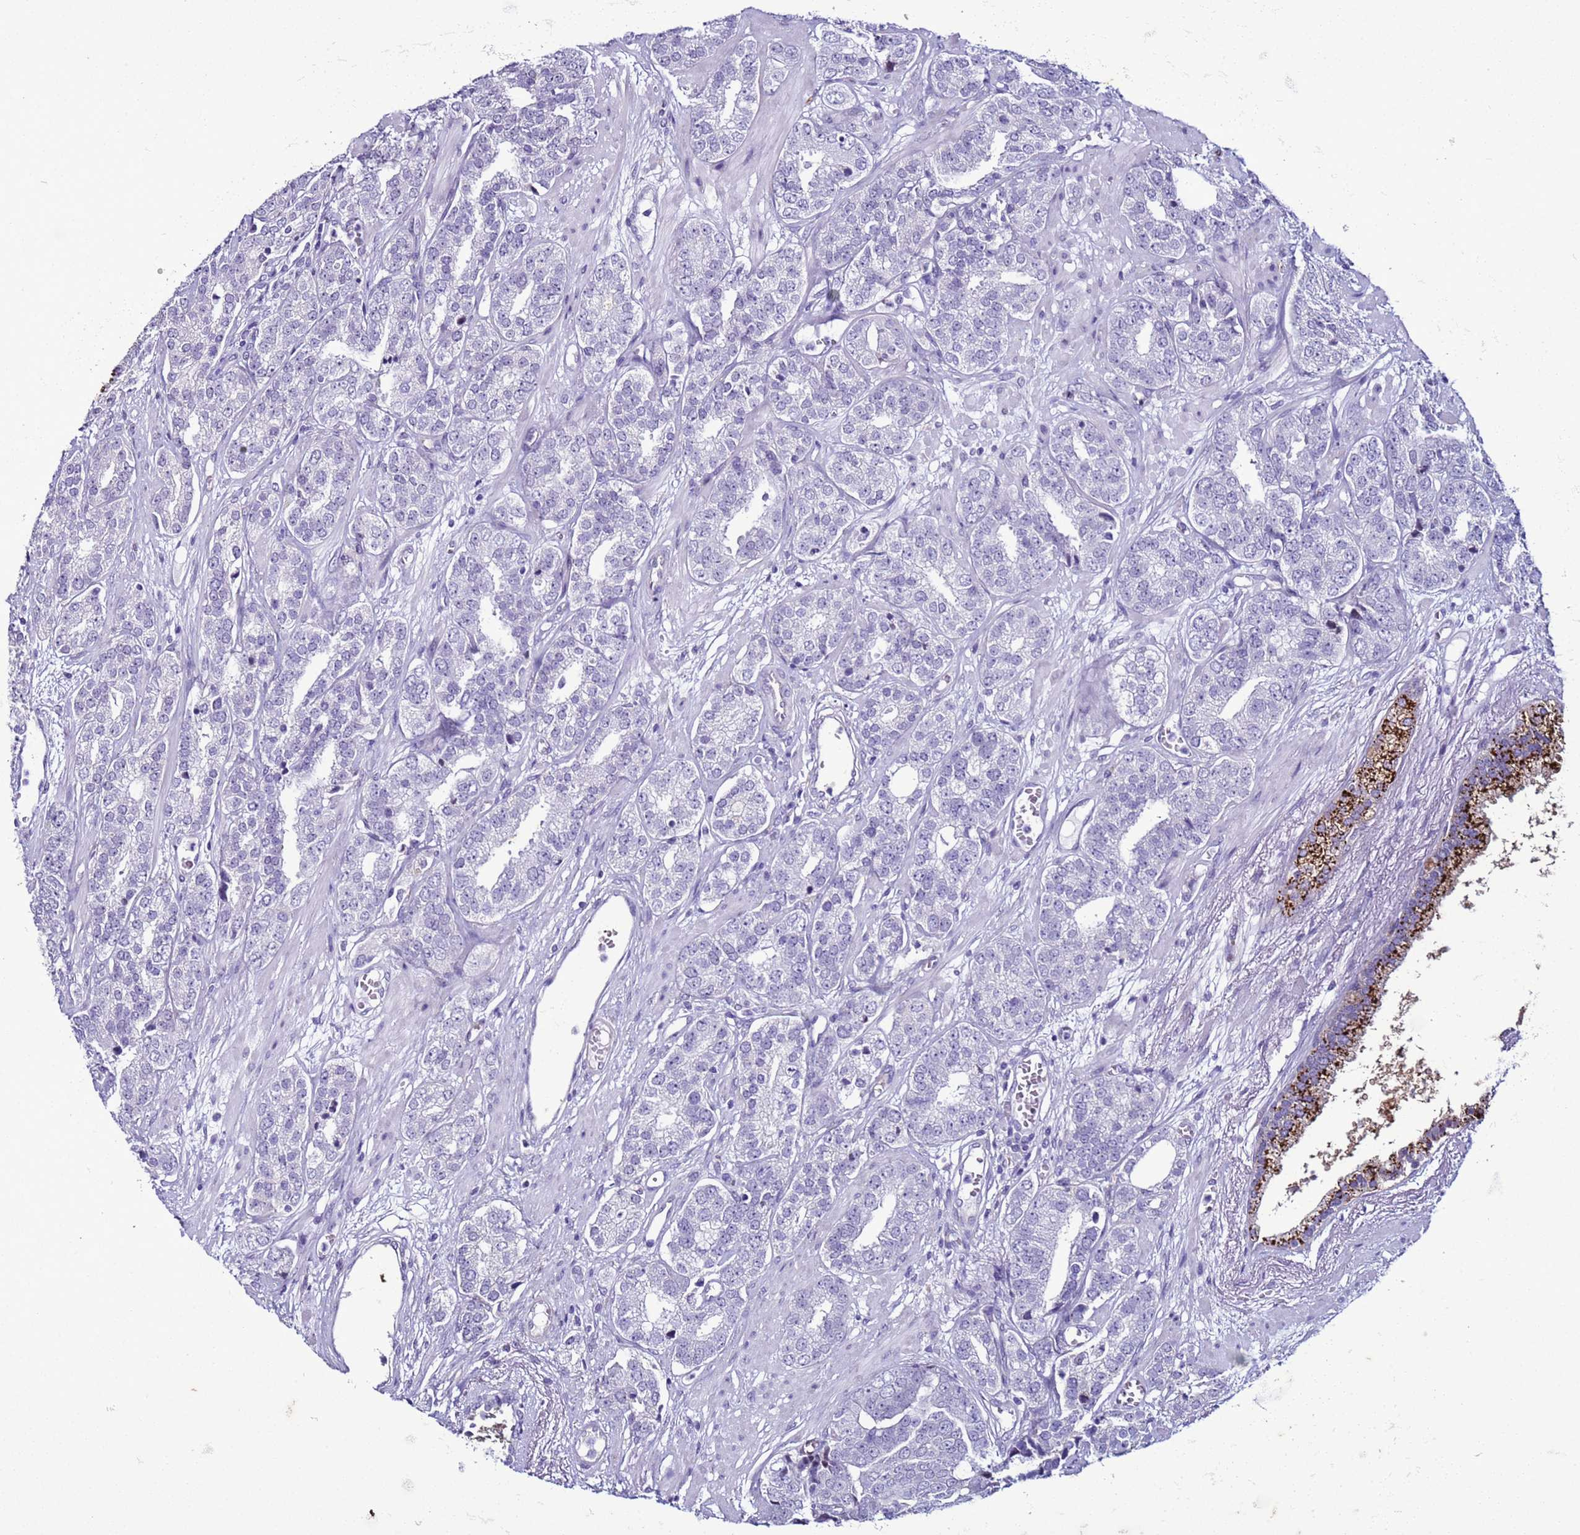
{"staining": {"intensity": "negative", "quantity": "none", "location": "none"}, "tissue": "prostate cancer", "cell_type": "Tumor cells", "image_type": "cancer", "snomed": [{"axis": "morphology", "description": "Adenocarcinoma, High grade"}, {"axis": "topography", "description": "Prostate"}], "caption": "Immunohistochemistry image of neoplastic tissue: human prostate adenocarcinoma (high-grade) stained with DAB (3,3'-diaminobenzidine) displays no significant protein staining in tumor cells.", "gene": "LRRC10B", "patient": {"sex": "male", "age": 71}}